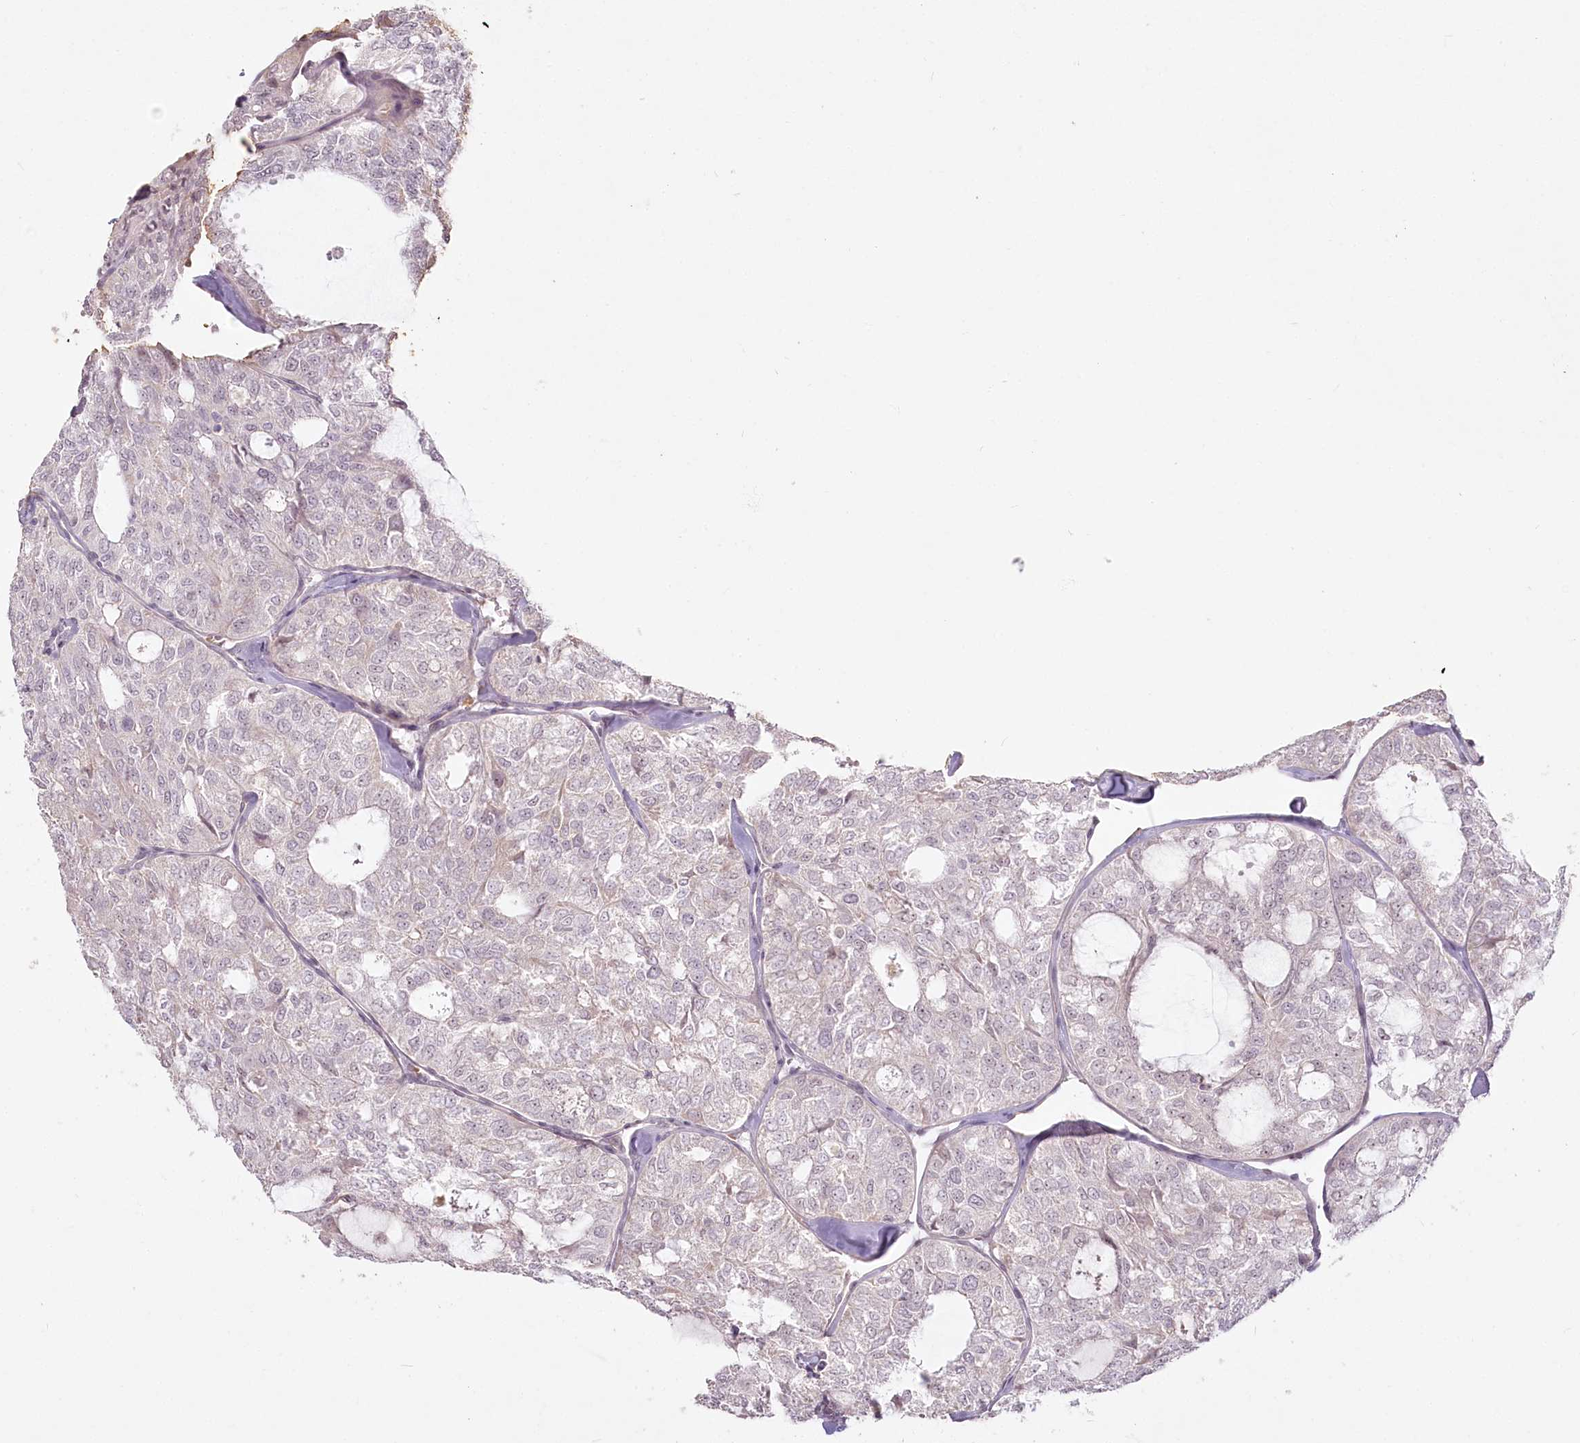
{"staining": {"intensity": "negative", "quantity": "none", "location": "none"}, "tissue": "thyroid cancer", "cell_type": "Tumor cells", "image_type": "cancer", "snomed": [{"axis": "morphology", "description": "Follicular adenoma carcinoma, NOS"}, {"axis": "topography", "description": "Thyroid gland"}], "caption": "Image shows no significant protein positivity in tumor cells of thyroid cancer (follicular adenoma carcinoma). (Brightfield microscopy of DAB IHC at high magnification).", "gene": "EXOSC7", "patient": {"sex": "male", "age": 75}}